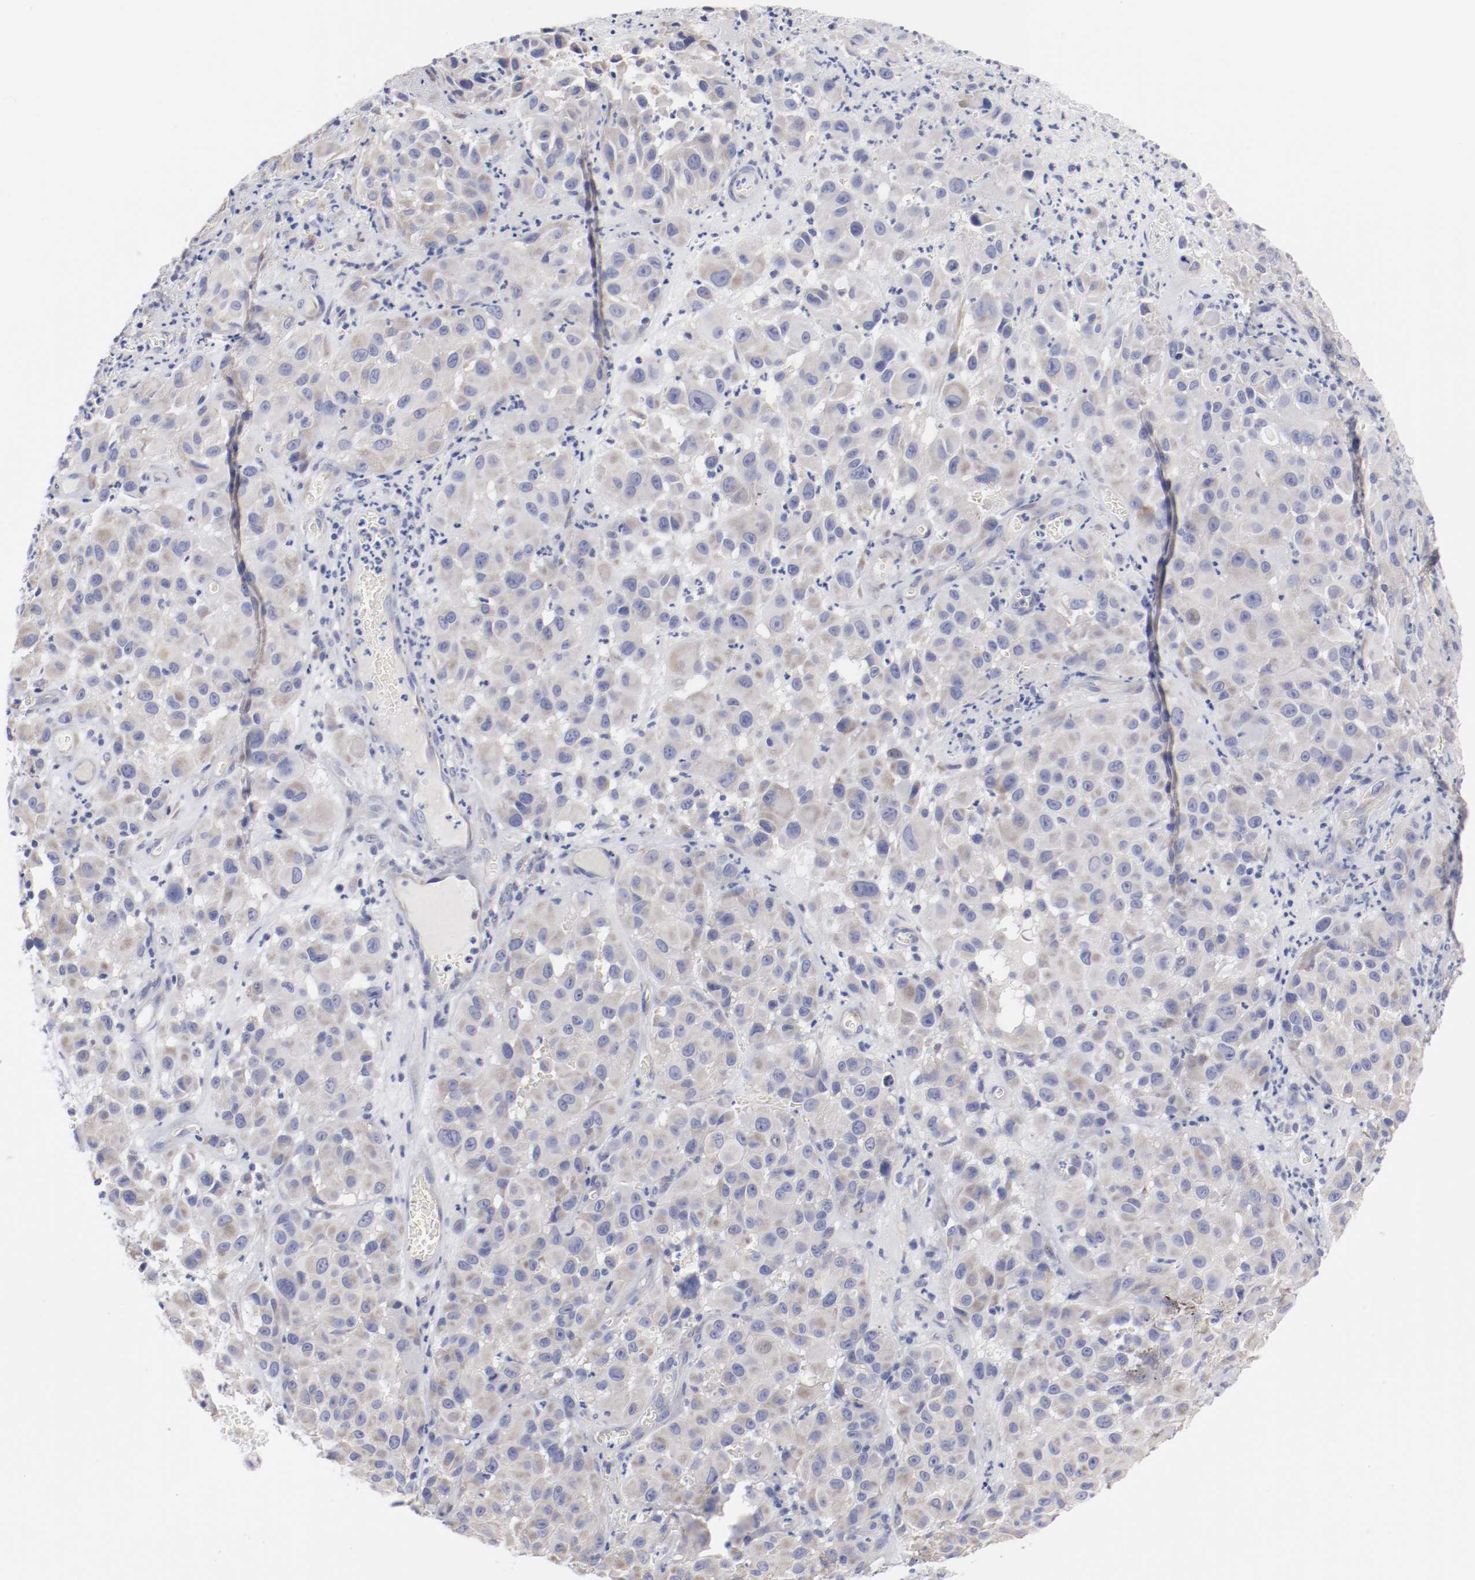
{"staining": {"intensity": "weak", "quantity": "25%-75%", "location": "cytoplasmic/membranous"}, "tissue": "melanoma", "cell_type": "Tumor cells", "image_type": "cancer", "snomed": [{"axis": "morphology", "description": "Malignant melanoma, NOS"}, {"axis": "topography", "description": "Skin"}], "caption": "Approximately 25%-75% of tumor cells in melanoma display weak cytoplasmic/membranous protein expression as visualized by brown immunohistochemical staining.", "gene": "CPE", "patient": {"sex": "female", "age": 21}}